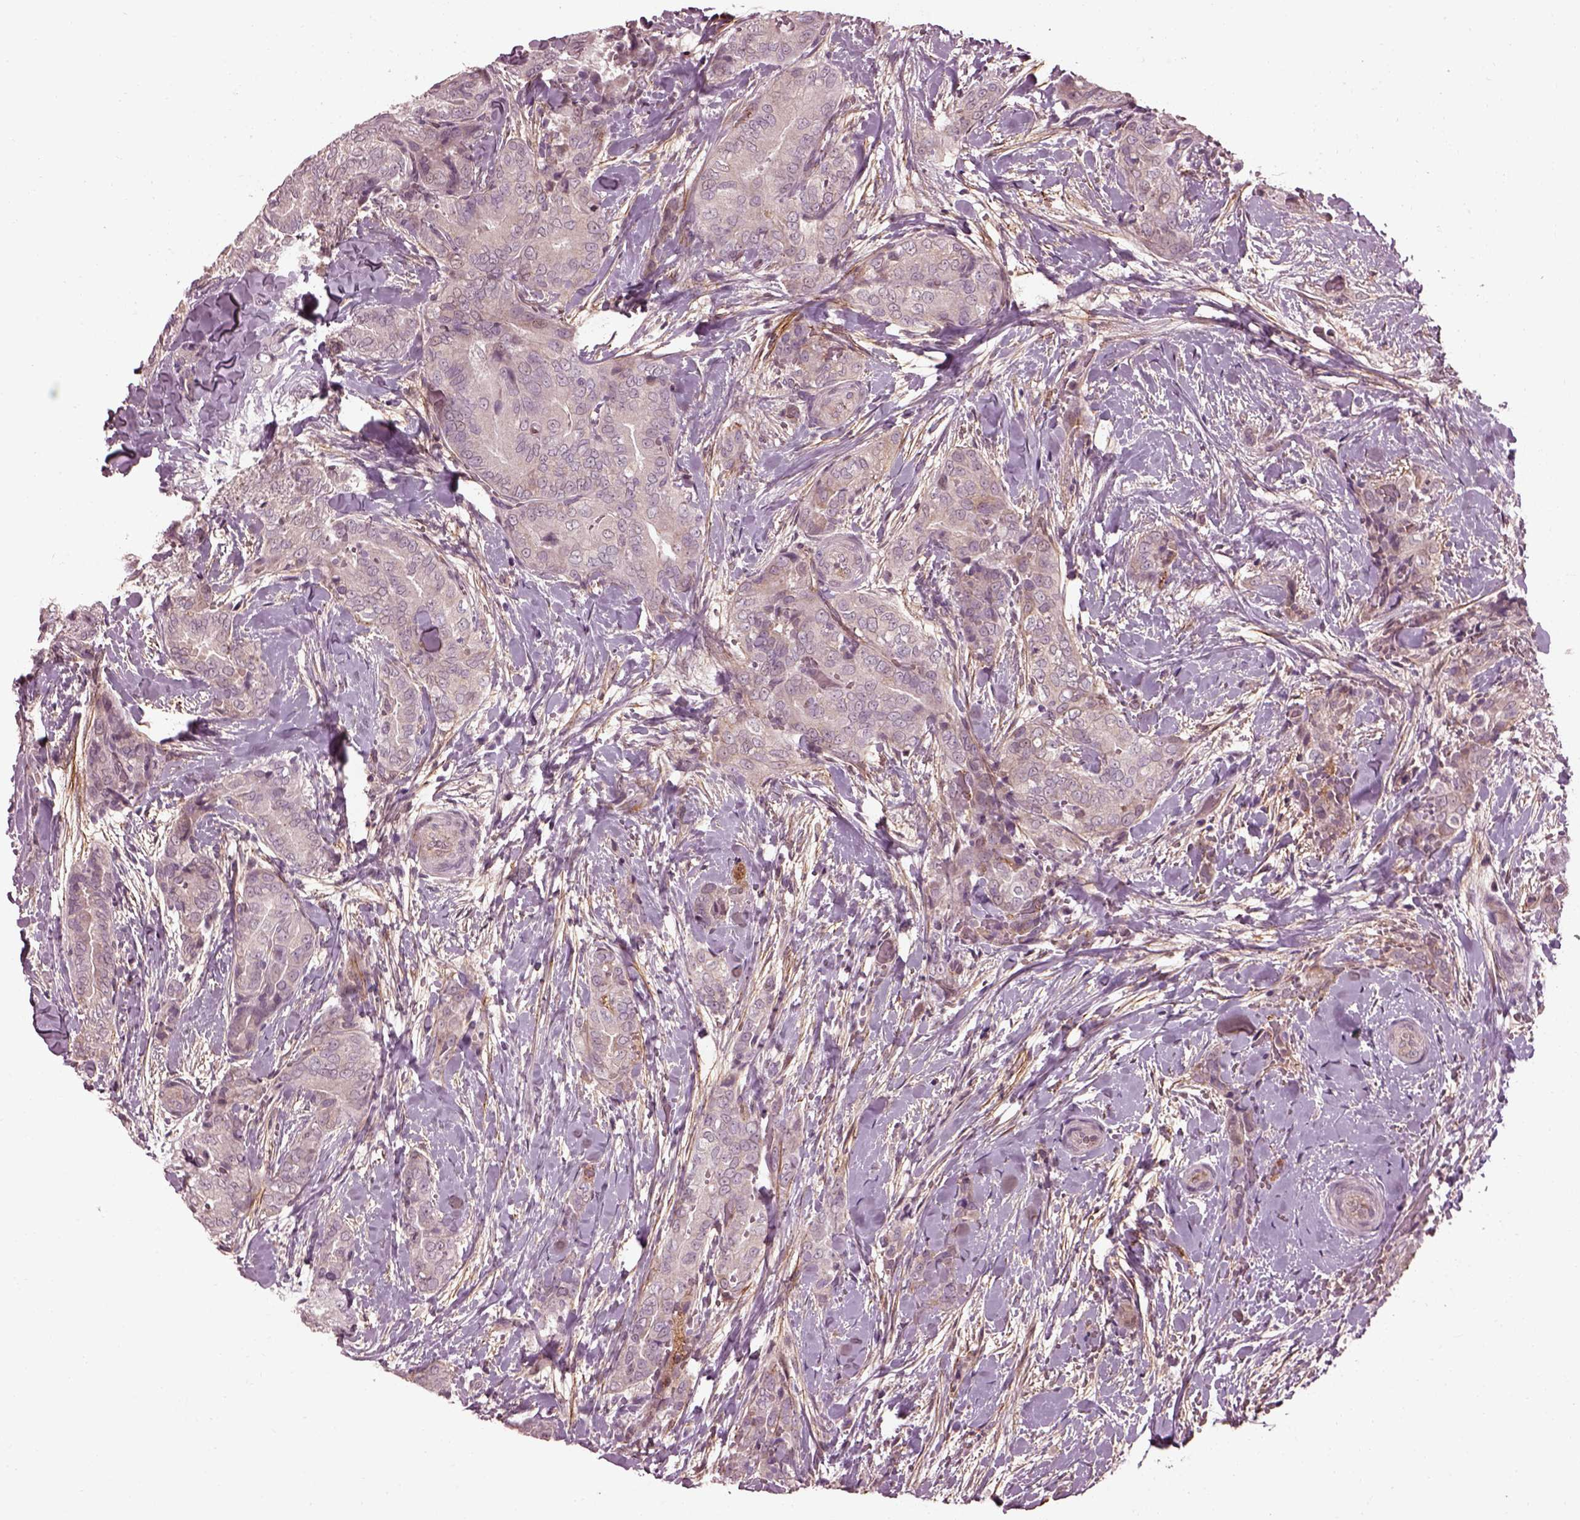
{"staining": {"intensity": "negative", "quantity": "none", "location": "none"}, "tissue": "thyroid cancer", "cell_type": "Tumor cells", "image_type": "cancer", "snomed": [{"axis": "morphology", "description": "Papillary adenocarcinoma, NOS"}, {"axis": "topography", "description": "Thyroid gland"}], "caption": "A high-resolution micrograph shows immunohistochemistry (IHC) staining of thyroid papillary adenocarcinoma, which demonstrates no significant positivity in tumor cells. The staining was performed using DAB (3,3'-diaminobenzidine) to visualize the protein expression in brown, while the nuclei were stained in blue with hematoxylin (Magnification: 20x).", "gene": "EFEMP1", "patient": {"sex": "male", "age": 61}}